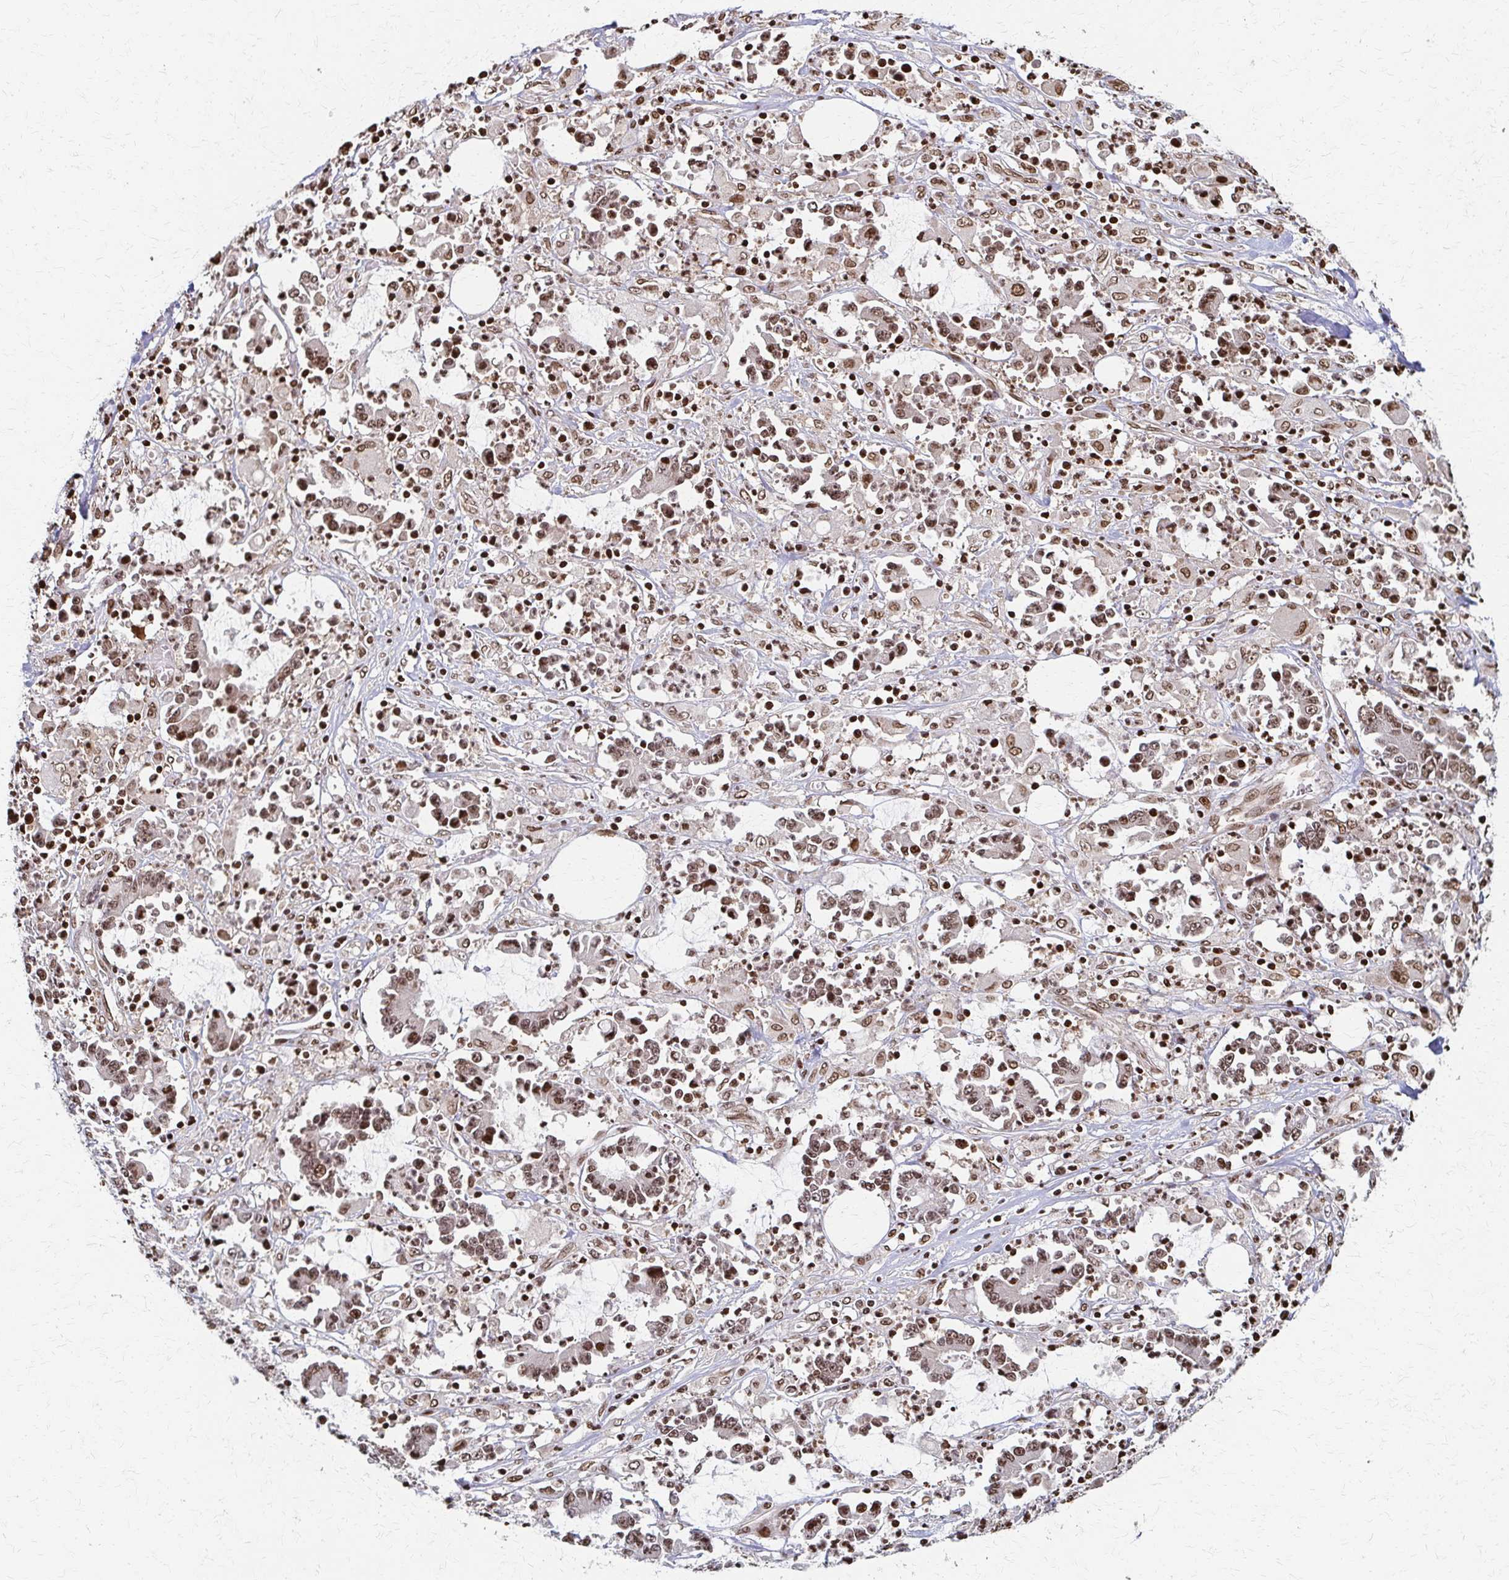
{"staining": {"intensity": "weak", "quantity": ">75%", "location": "nuclear"}, "tissue": "stomach cancer", "cell_type": "Tumor cells", "image_type": "cancer", "snomed": [{"axis": "morphology", "description": "Adenocarcinoma, NOS"}, {"axis": "topography", "description": "Stomach, upper"}], "caption": "Immunohistochemistry (DAB) staining of human stomach cancer (adenocarcinoma) reveals weak nuclear protein staining in approximately >75% of tumor cells.", "gene": "PSMD7", "patient": {"sex": "male", "age": 68}}